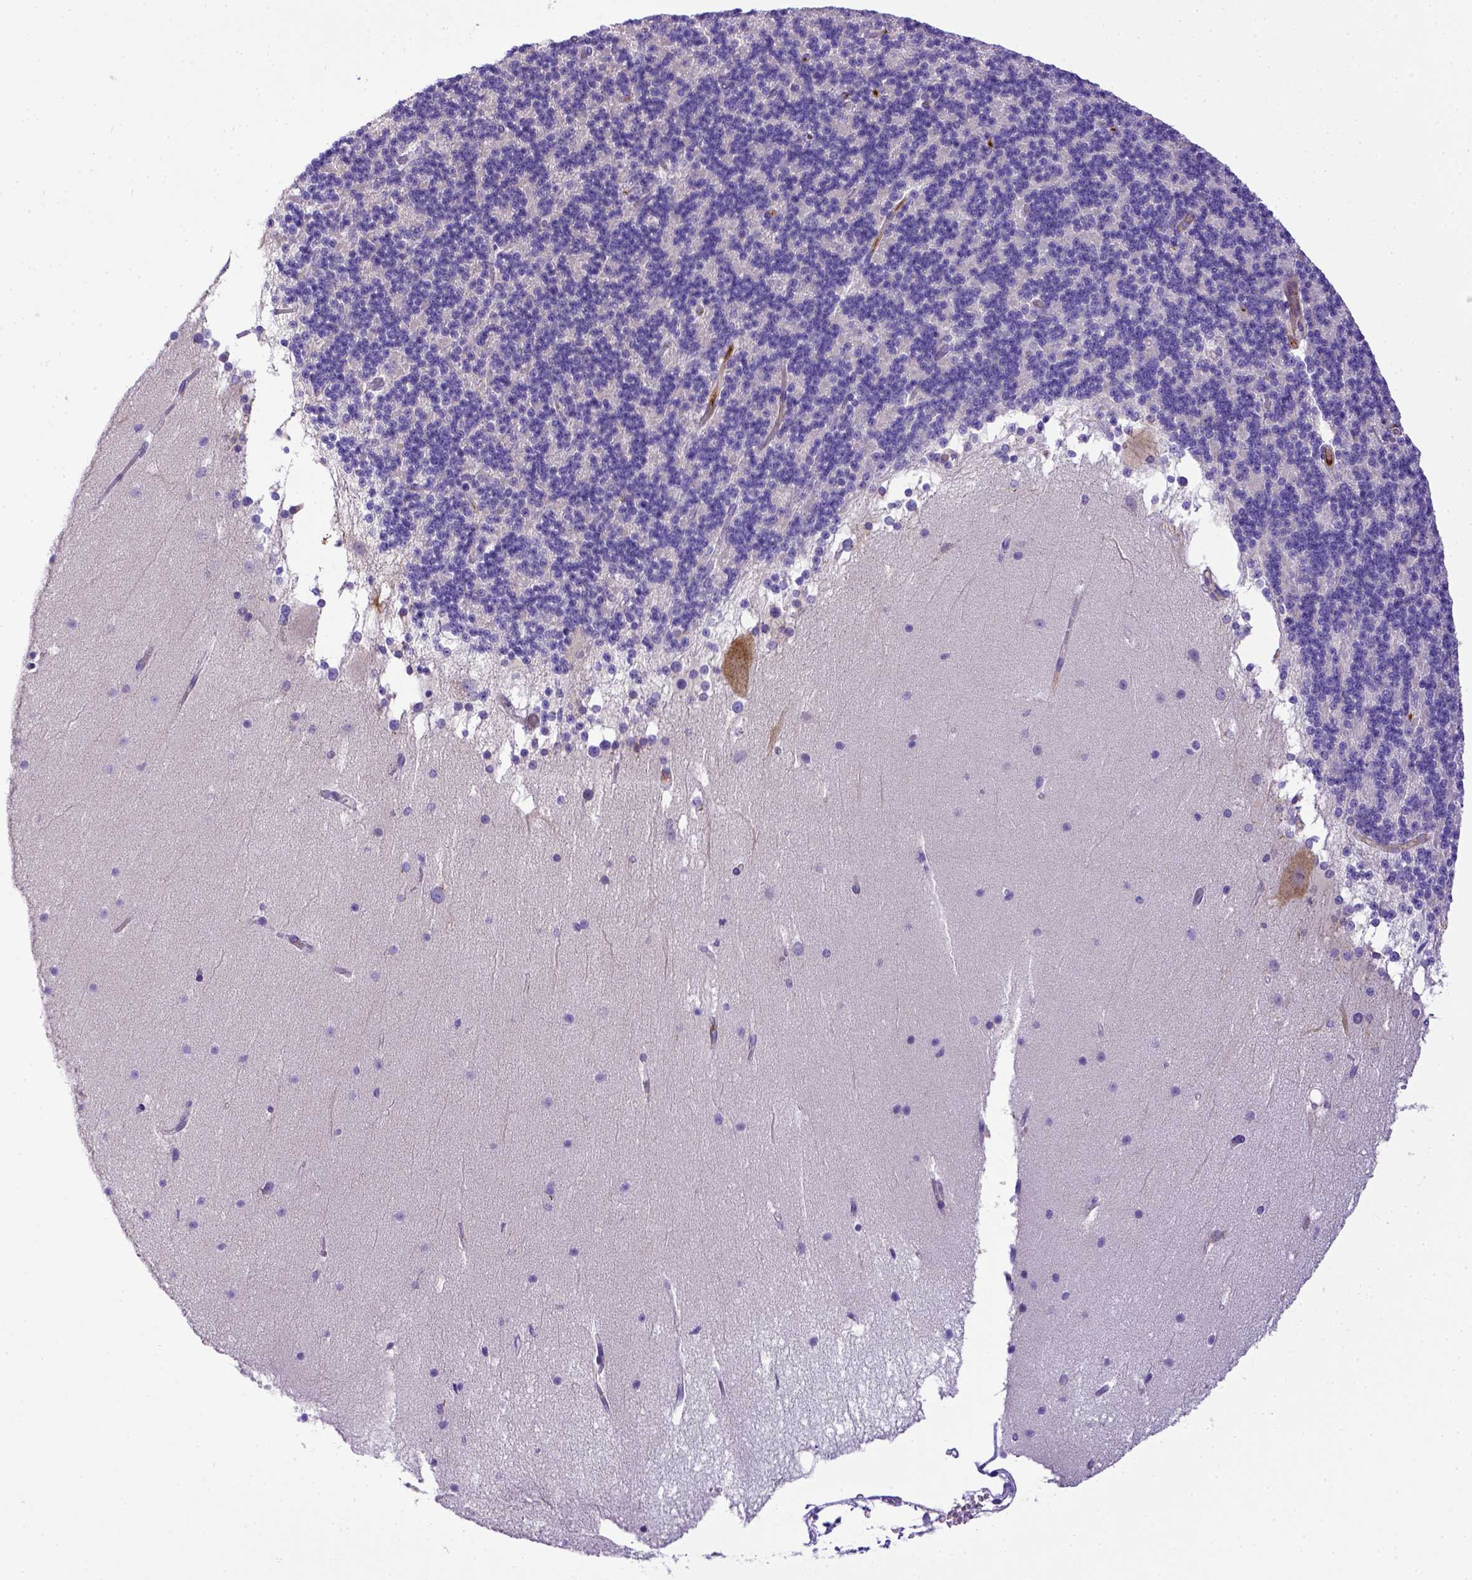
{"staining": {"intensity": "negative", "quantity": "none", "location": "none"}, "tissue": "cerebellum", "cell_type": "Cells in granular layer", "image_type": "normal", "snomed": [{"axis": "morphology", "description": "Normal tissue, NOS"}, {"axis": "topography", "description": "Cerebellum"}], "caption": "An image of cerebellum stained for a protein demonstrates no brown staining in cells in granular layer.", "gene": "CFAP300", "patient": {"sex": "female", "age": 19}}